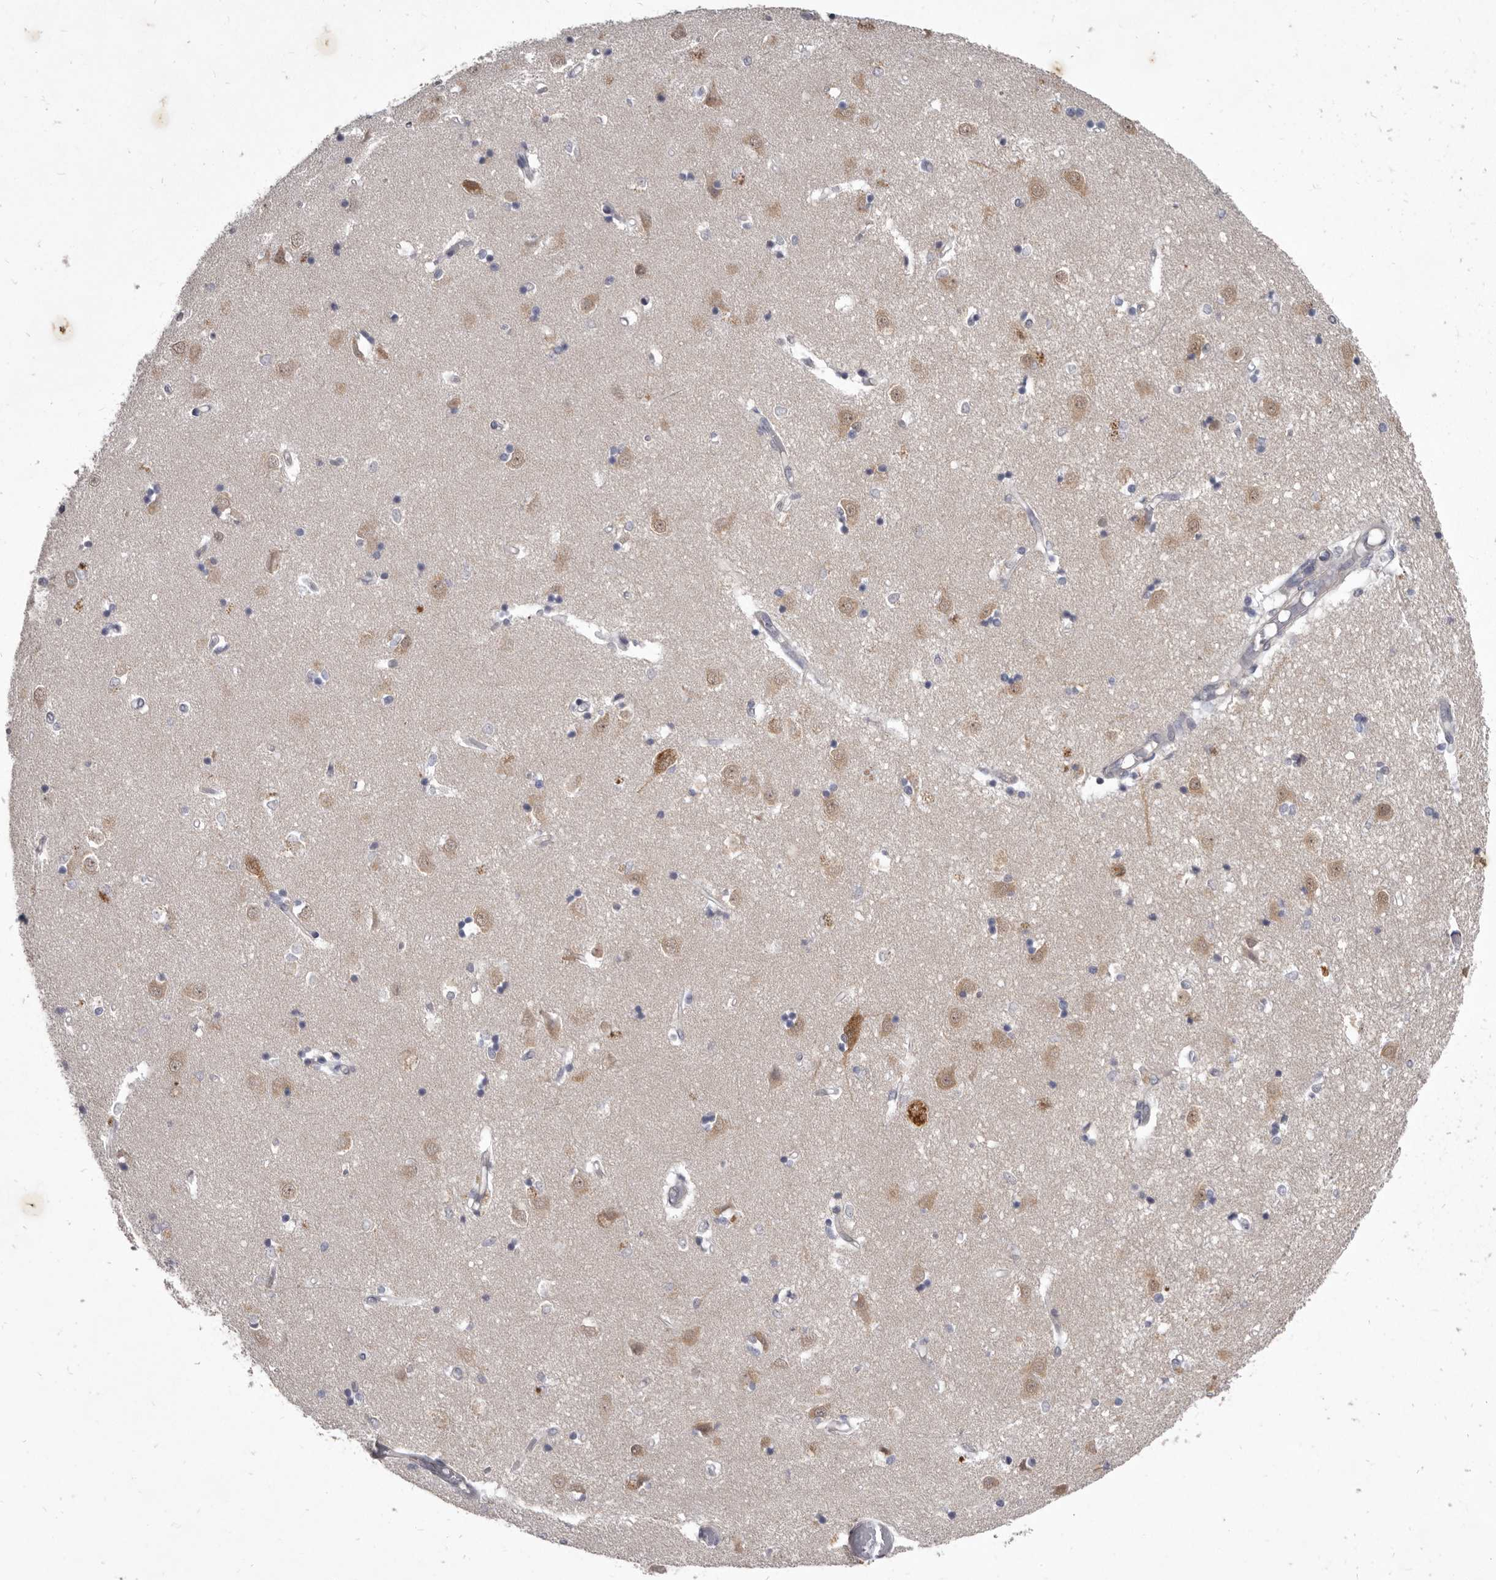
{"staining": {"intensity": "negative", "quantity": "none", "location": "none"}, "tissue": "caudate", "cell_type": "Glial cells", "image_type": "normal", "snomed": [{"axis": "morphology", "description": "Normal tissue, NOS"}, {"axis": "topography", "description": "Lateral ventricle wall"}], "caption": "Glial cells show no significant staining in unremarkable caudate.", "gene": "GSK3B", "patient": {"sex": "male", "age": 45}}